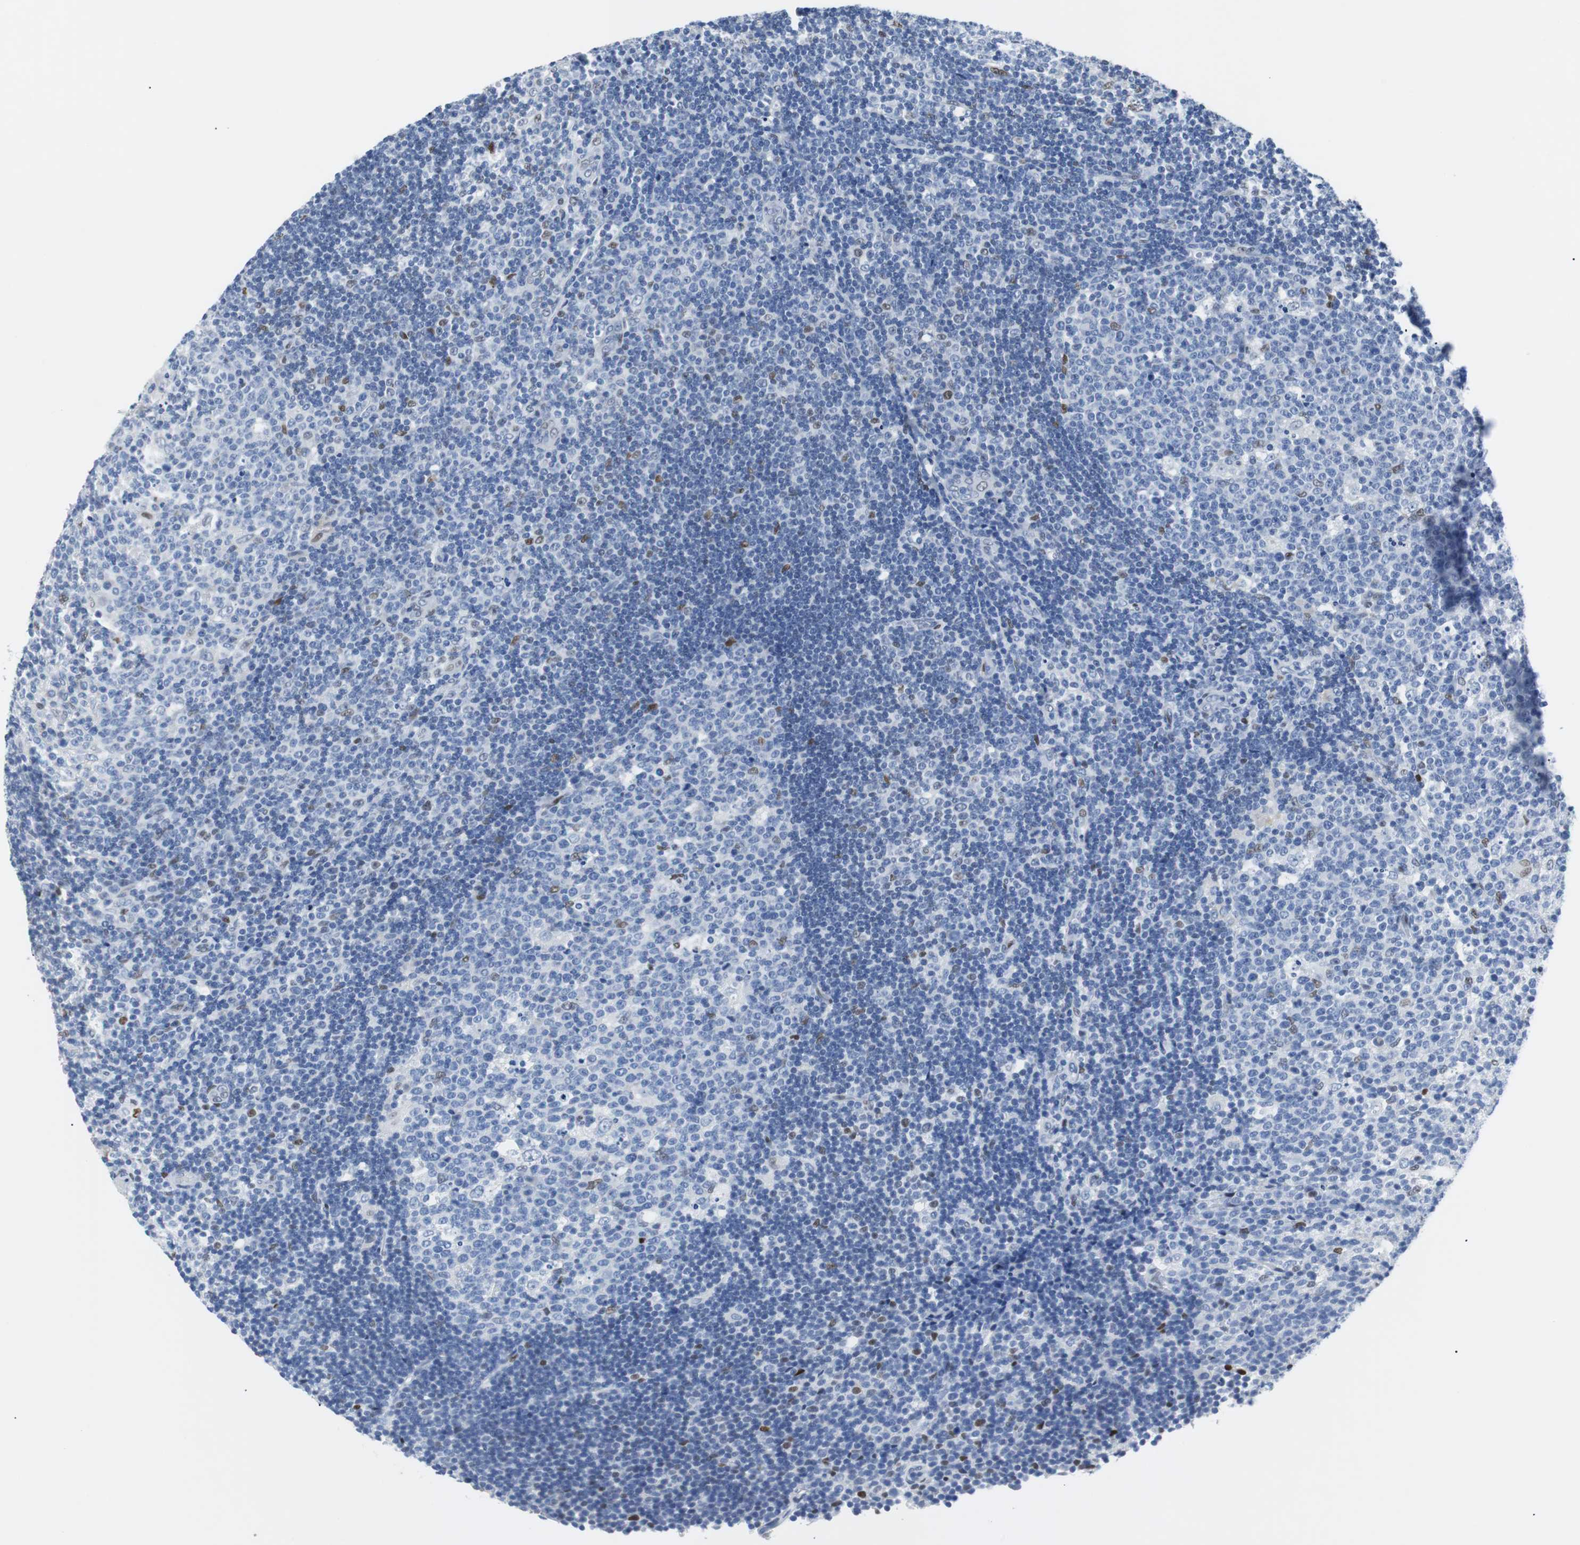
{"staining": {"intensity": "weak", "quantity": "<25%", "location": "nuclear"}, "tissue": "lymph node", "cell_type": "Germinal center cells", "image_type": "normal", "snomed": [{"axis": "morphology", "description": "Normal tissue, NOS"}, {"axis": "topography", "description": "Lymph node"}, {"axis": "topography", "description": "Salivary gland"}], "caption": "Human lymph node stained for a protein using immunohistochemistry (IHC) demonstrates no staining in germinal center cells.", "gene": "JUN", "patient": {"sex": "male", "age": 8}}